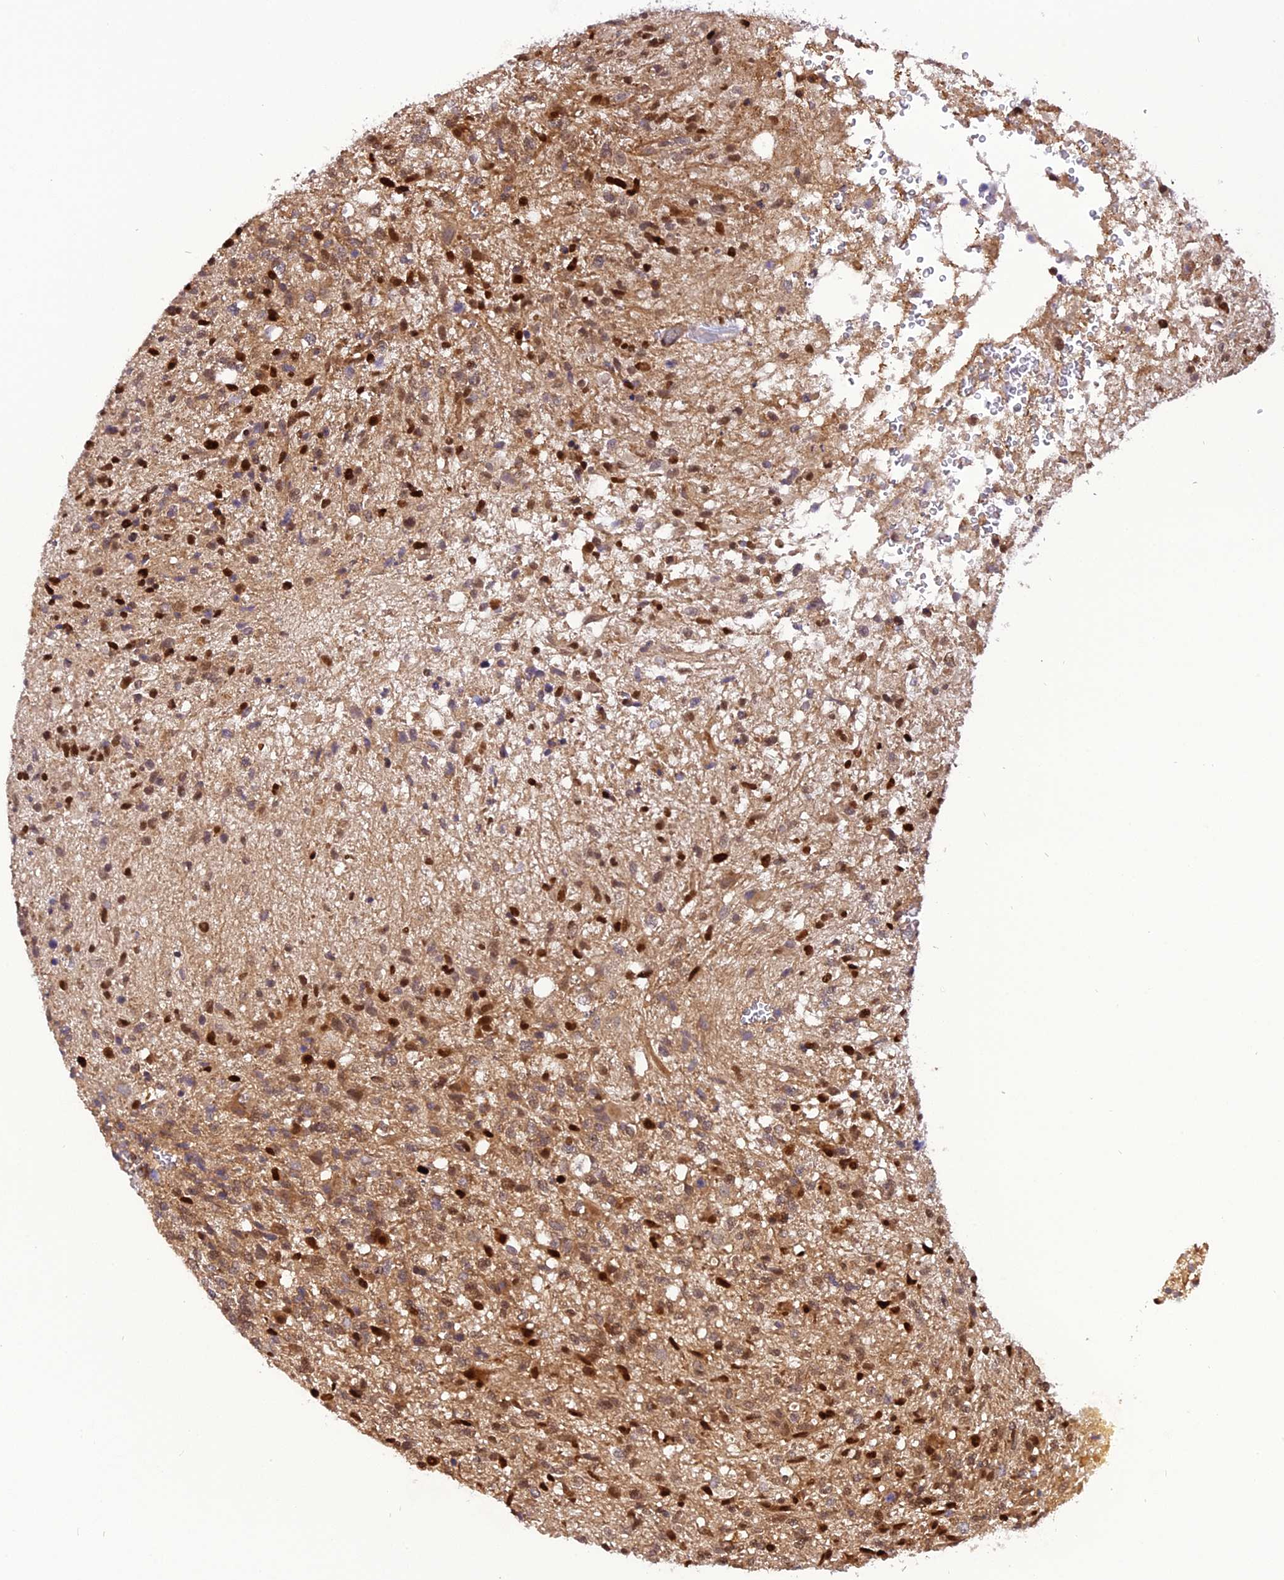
{"staining": {"intensity": "moderate", "quantity": ">75%", "location": "cytoplasmic/membranous,nuclear"}, "tissue": "glioma", "cell_type": "Tumor cells", "image_type": "cancer", "snomed": [{"axis": "morphology", "description": "Glioma, malignant, High grade"}, {"axis": "topography", "description": "Brain"}], "caption": "An image of malignant glioma (high-grade) stained for a protein shows moderate cytoplasmic/membranous and nuclear brown staining in tumor cells.", "gene": "MICALL1", "patient": {"sex": "male", "age": 56}}